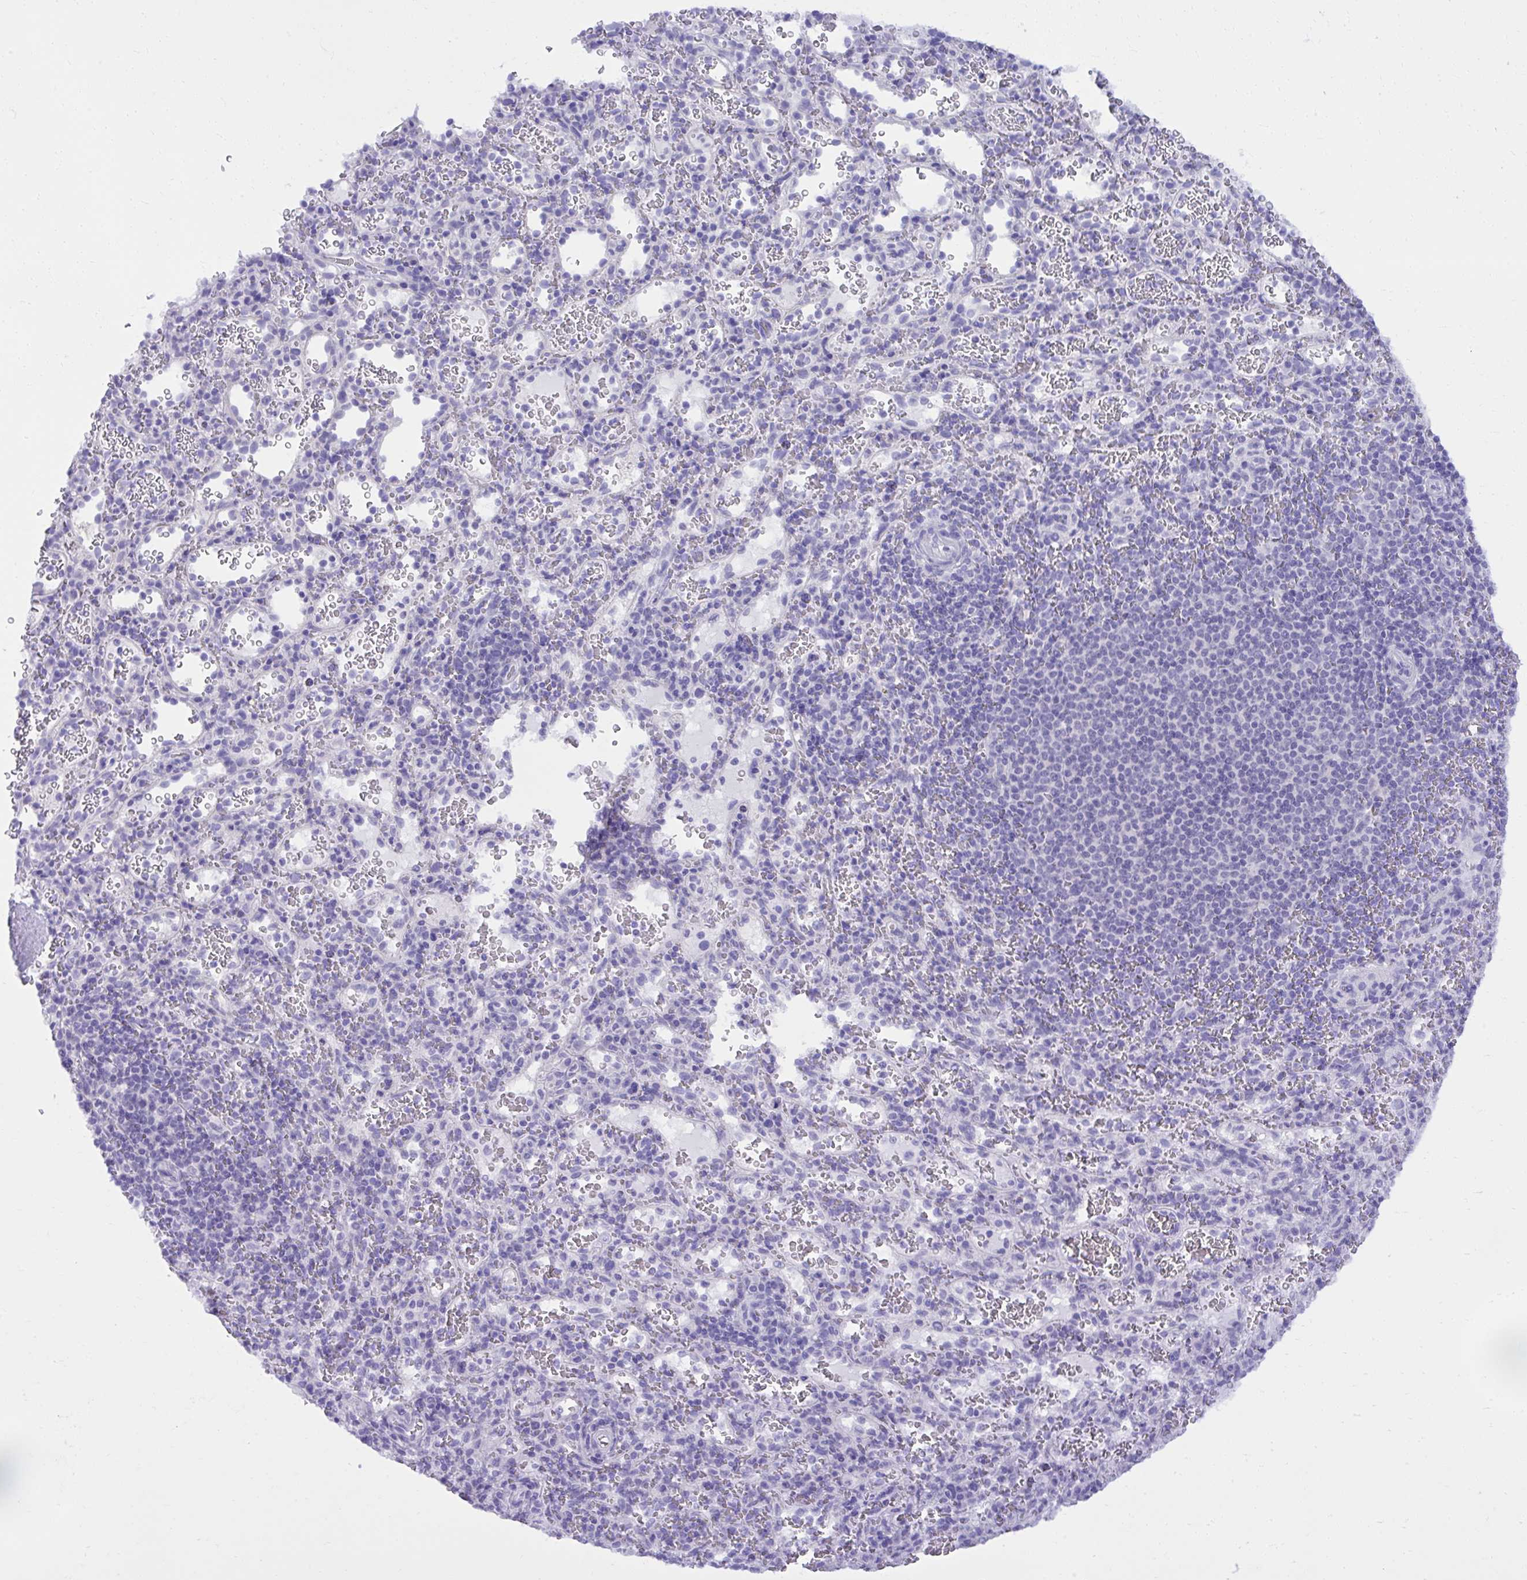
{"staining": {"intensity": "negative", "quantity": "none", "location": "none"}, "tissue": "spleen", "cell_type": "Cells in red pulp", "image_type": "normal", "snomed": [{"axis": "morphology", "description": "Normal tissue, NOS"}, {"axis": "topography", "description": "Spleen"}], "caption": "Protein analysis of benign spleen demonstrates no significant expression in cells in red pulp.", "gene": "PSD", "patient": {"sex": "male", "age": 57}}